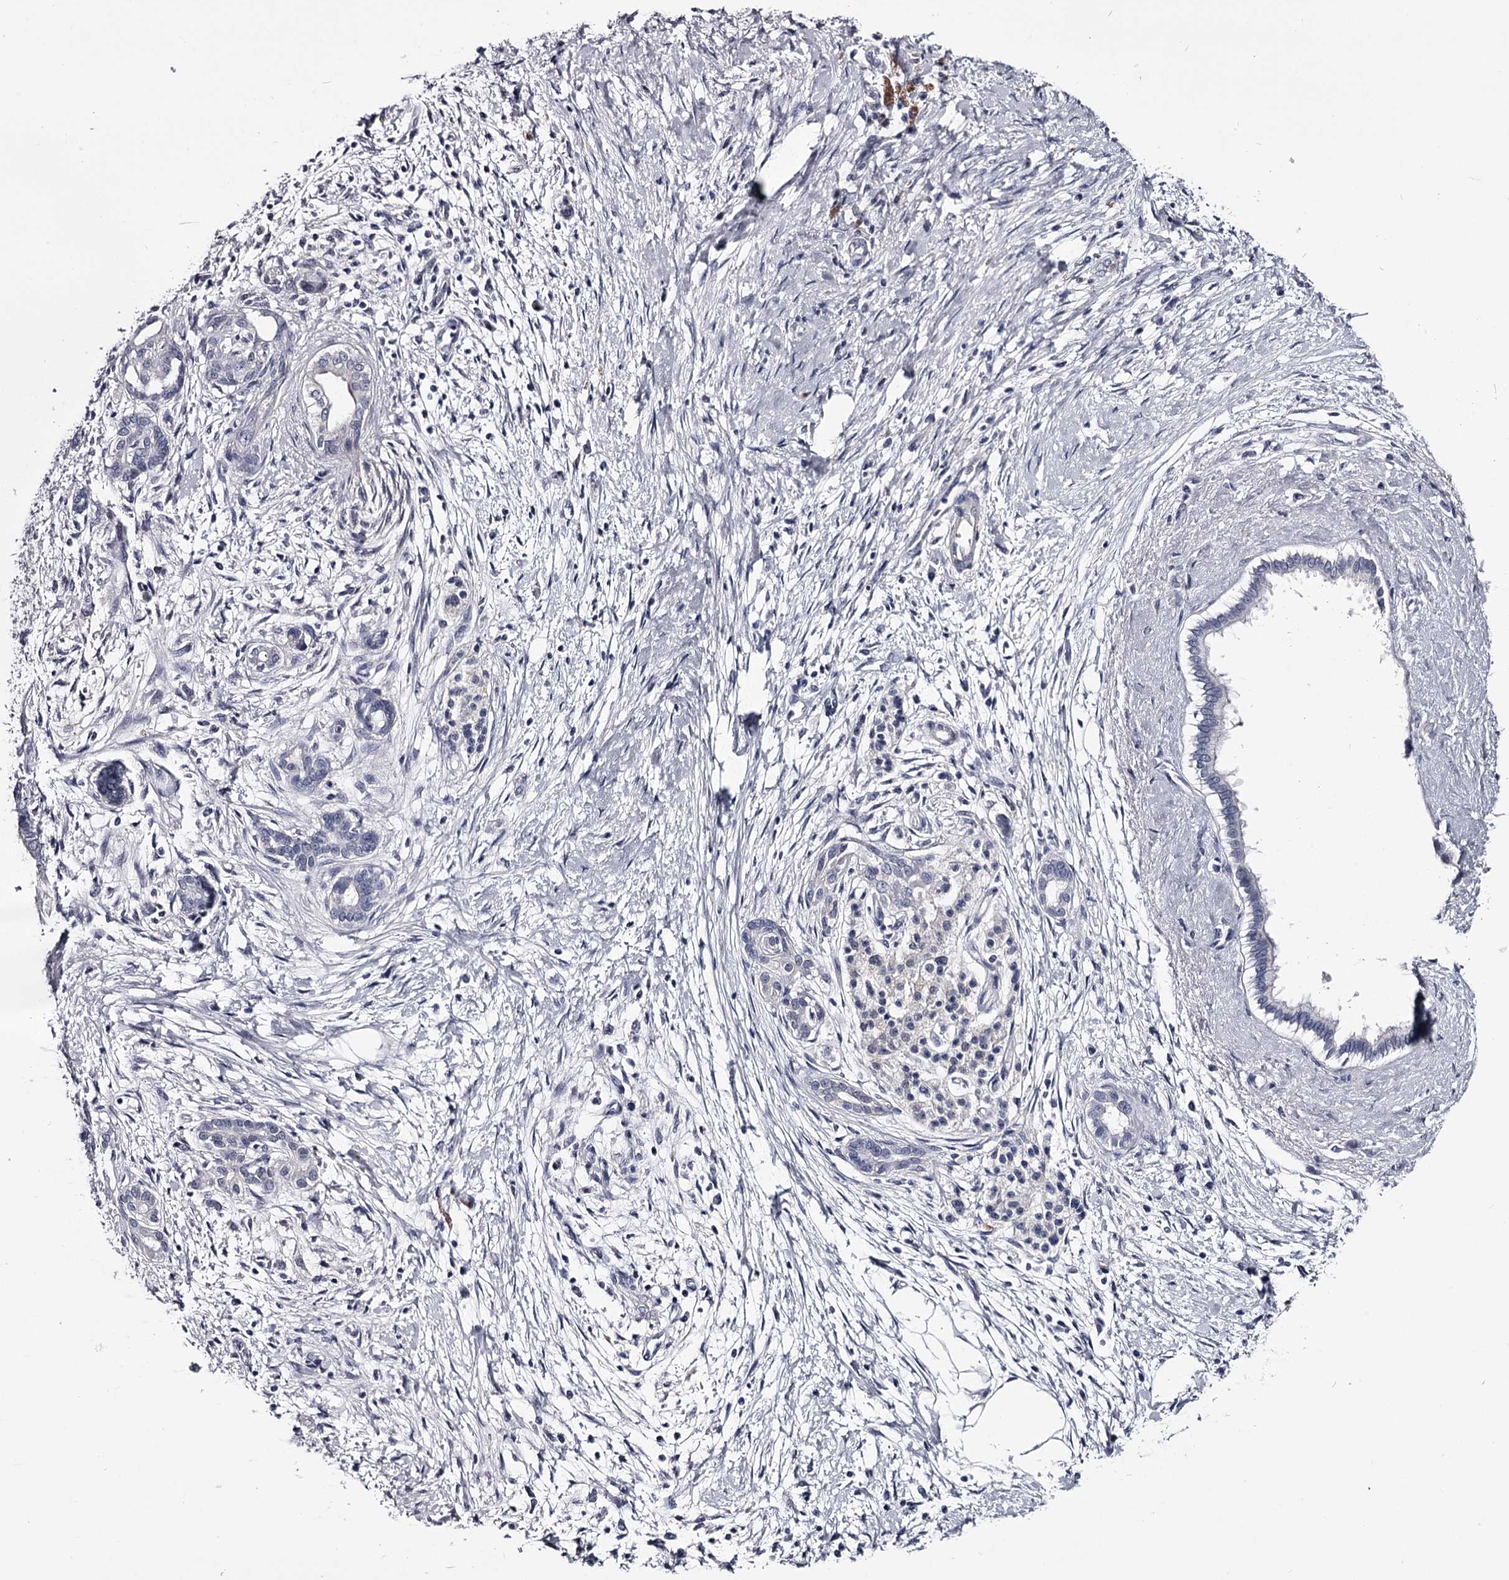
{"staining": {"intensity": "negative", "quantity": "none", "location": "none"}, "tissue": "pancreatic cancer", "cell_type": "Tumor cells", "image_type": "cancer", "snomed": [{"axis": "morphology", "description": "Adenocarcinoma, NOS"}, {"axis": "topography", "description": "Pancreas"}], "caption": "The micrograph exhibits no significant staining in tumor cells of pancreatic cancer (adenocarcinoma).", "gene": "GSTO1", "patient": {"sex": "male", "age": 58}}